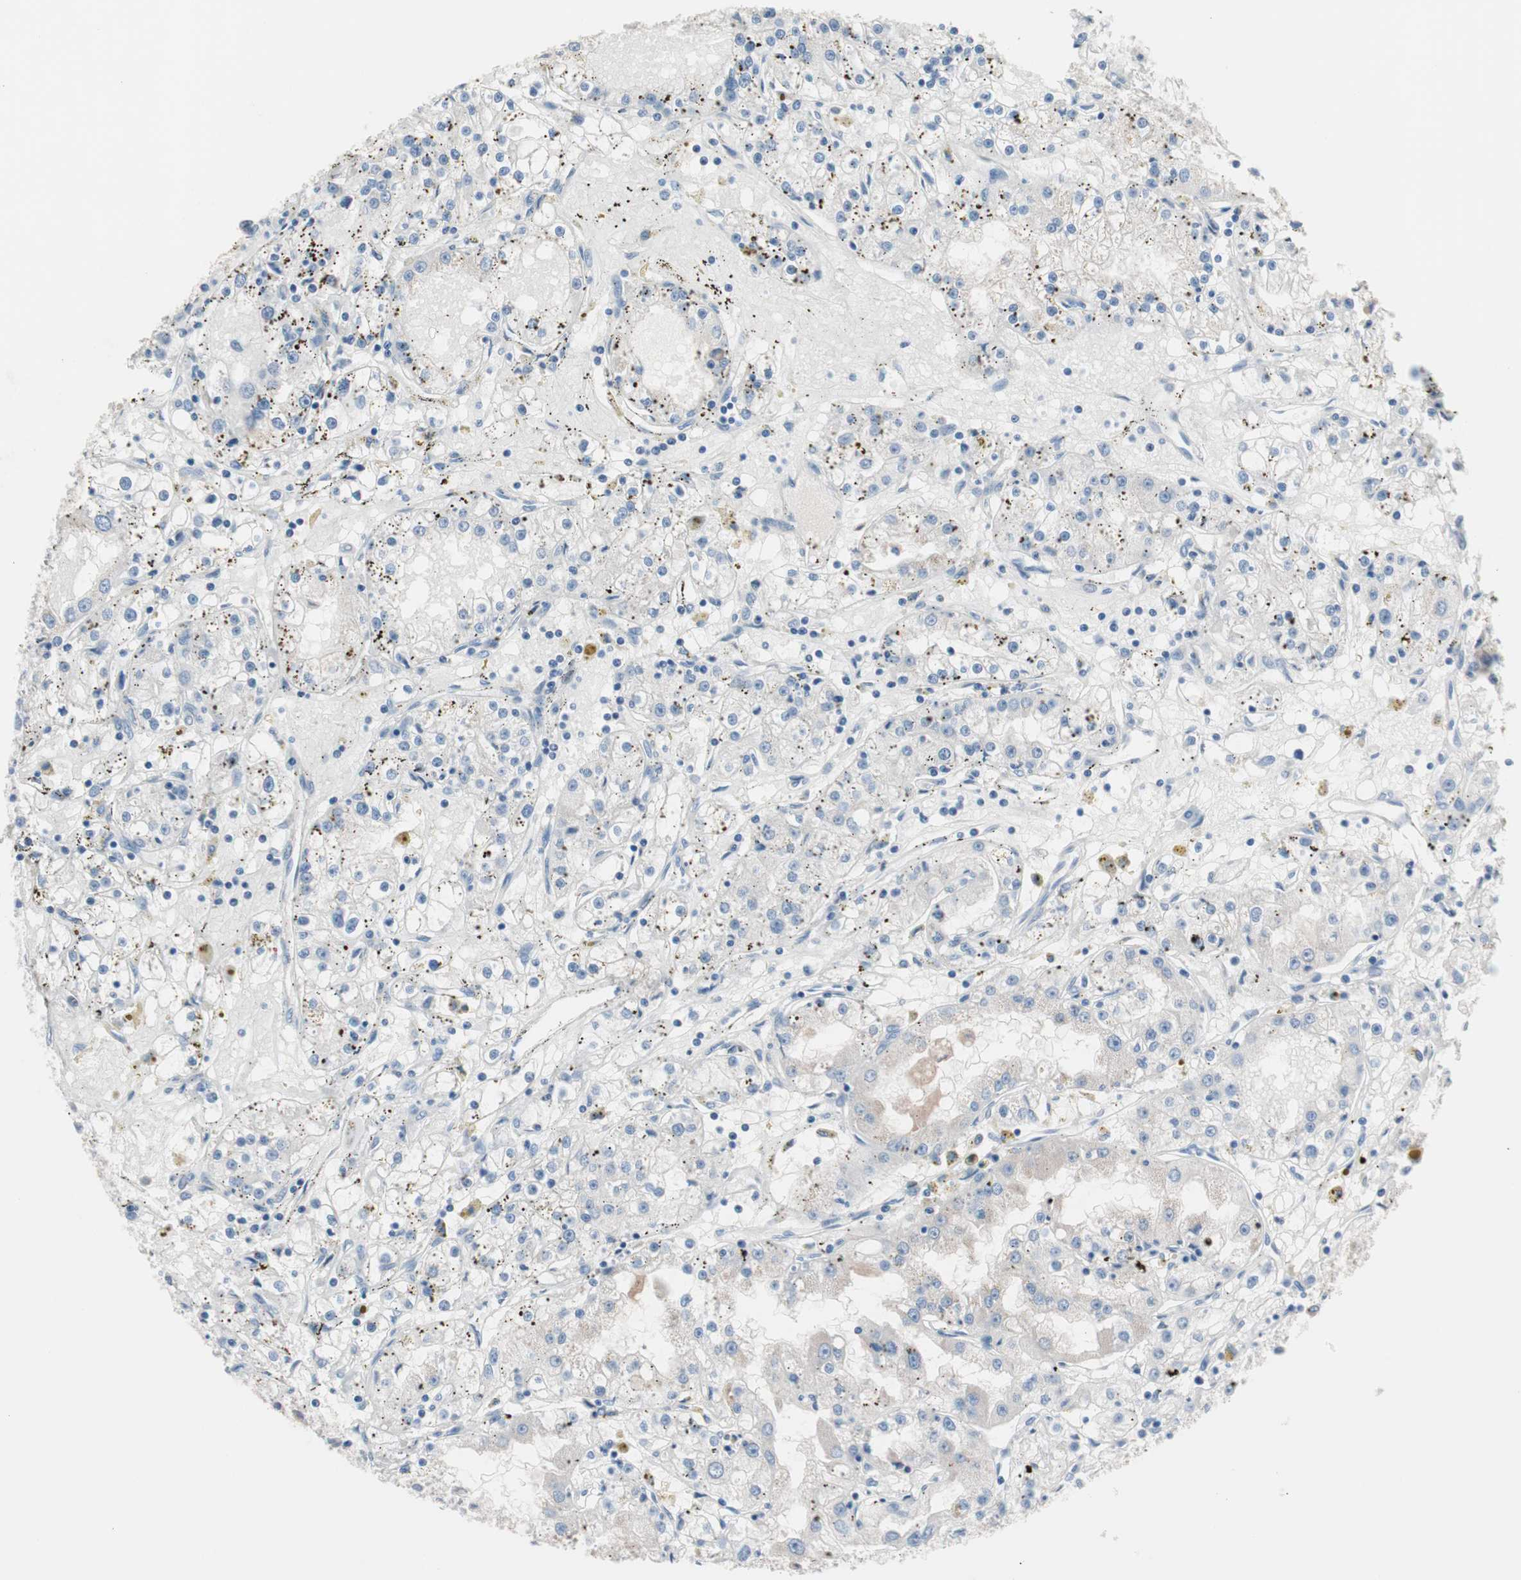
{"staining": {"intensity": "negative", "quantity": "none", "location": "none"}, "tissue": "renal cancer", "cell_type": "Tumor cells", "image_type": "cancer", "snomed": [{"axis": "morphology", "description": "Adenocarcinoma, NOS"}, {"axis": "topography", "description": "Kidney"}], "caption": "An image of human renal adenocarcinoma is negative for staining in tumor cells. Nuclei are stained in blue.", "gene": "ULBP1", "patient": {"sex": "male", "age": 56}}